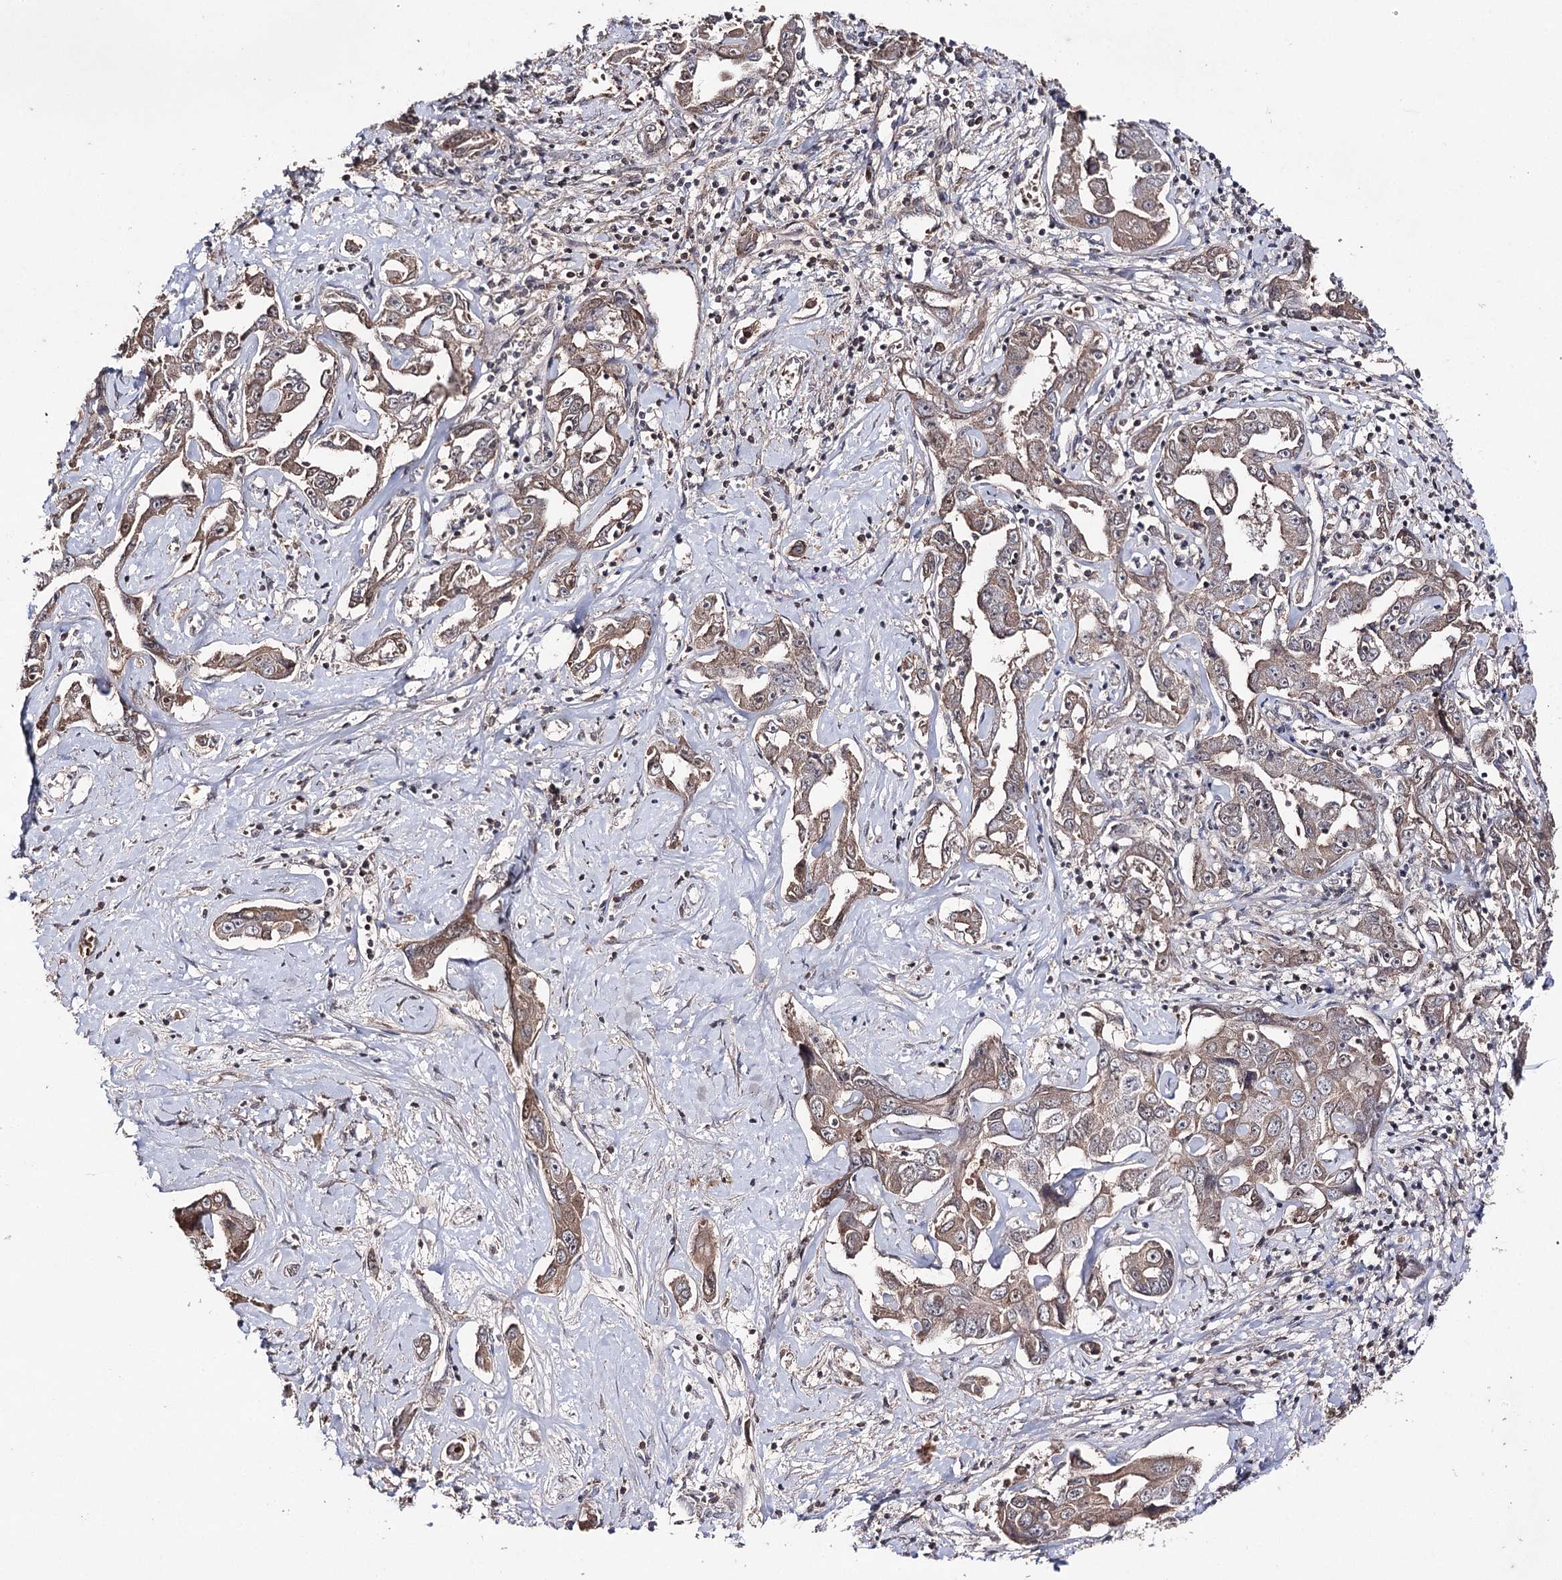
{"staining": {"intensity": "weak", "quantity": "25%-75%", "location": "cytoplasmic/membranous"}, "tissue": "liver cancer", "cell_type": "Tumor cells", "image_type": "cancer", "snomed": [{"axis": "morphology", "description": "Cholangiocarcinoma"}, {"axis": "topography", "description": "Liver"}], "caption": "Liver cancer stained with DAB (3,3'-diaminobenzidine) immunohistochemistry shows low levels of weak cytoplasmic/membranous expression in approximately 25%-75% of tumor cells.", "gene": "SYNGR3", "patient": {"sex": "male", "age": 59}}